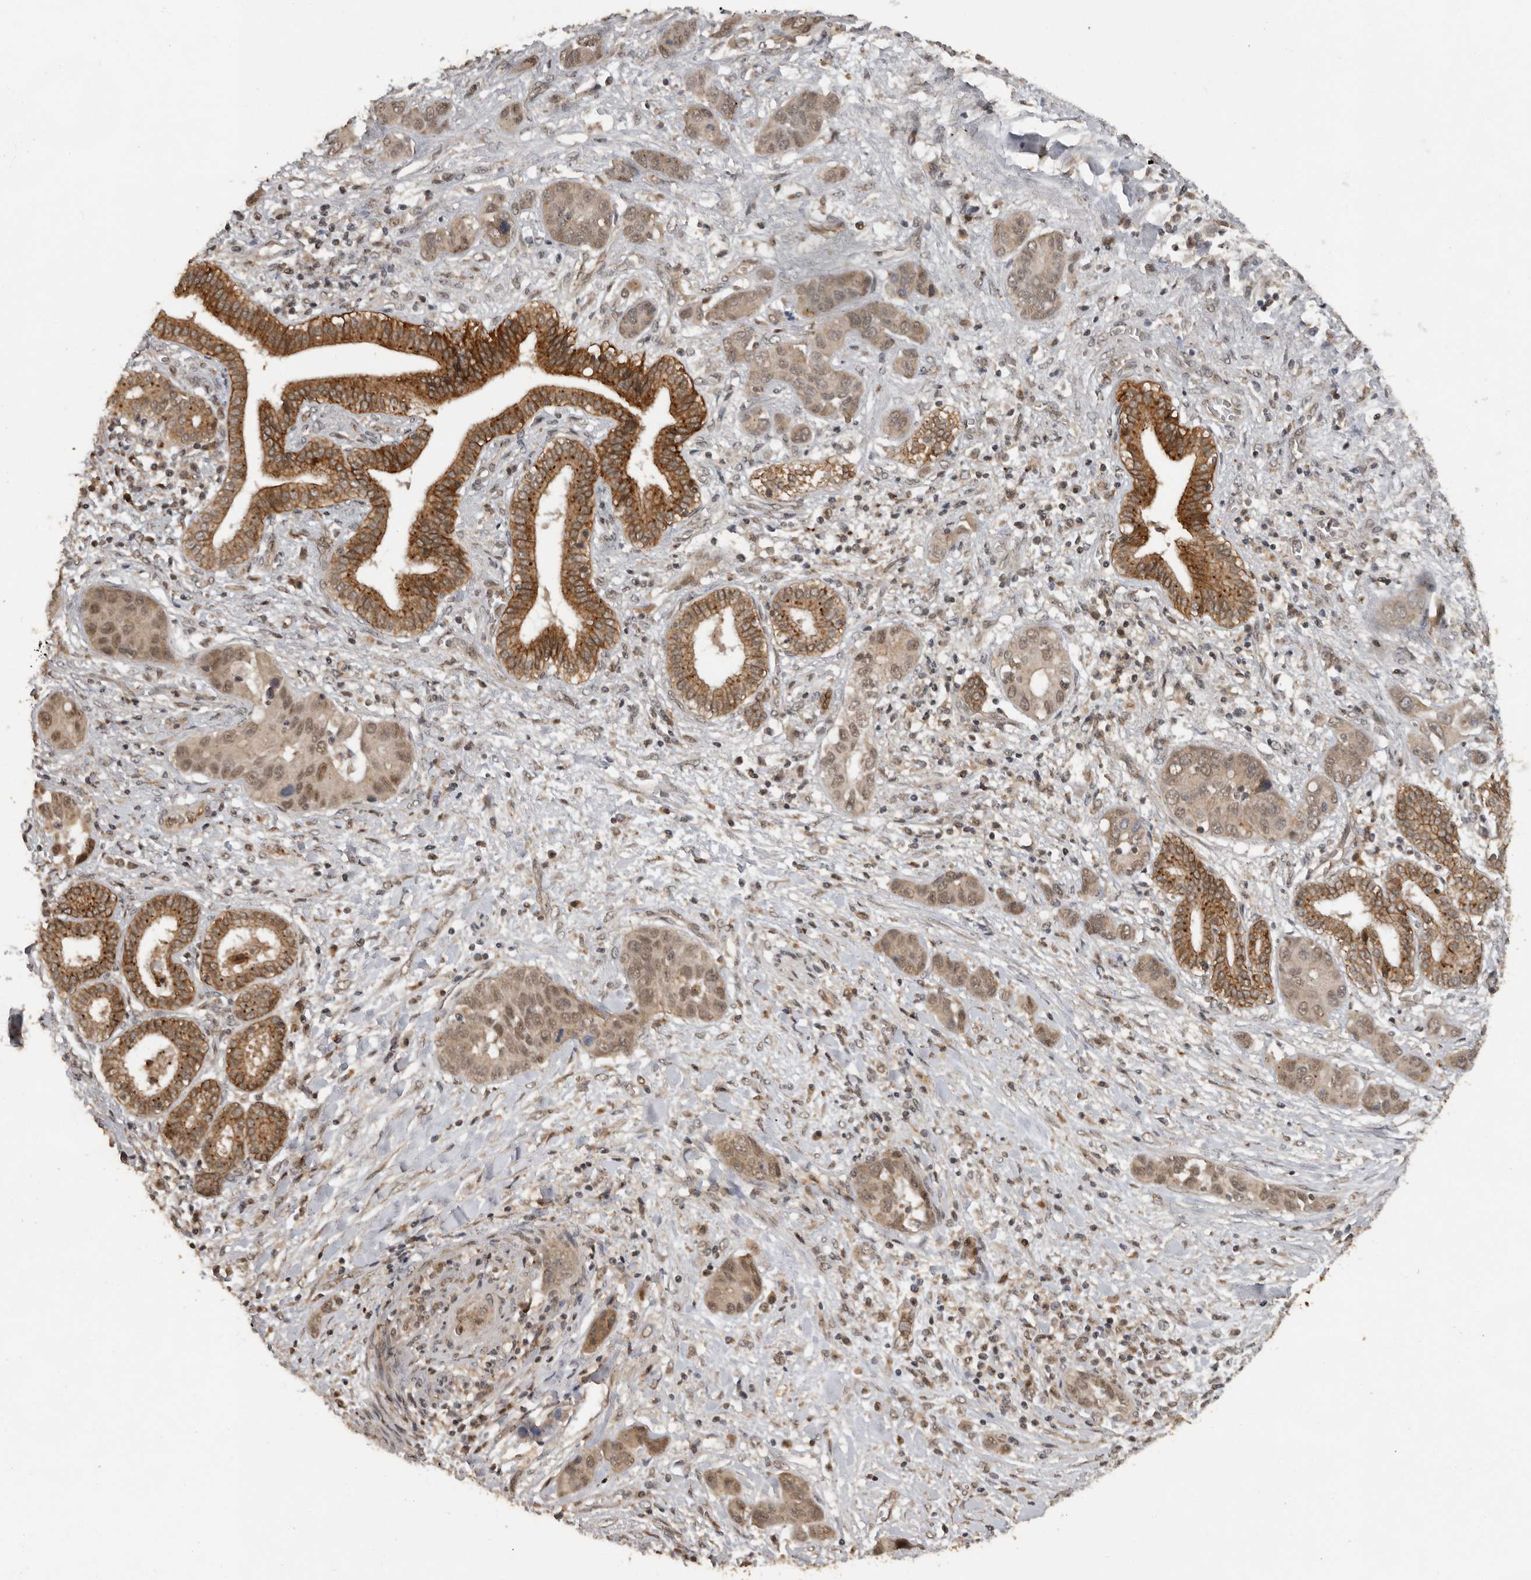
{"staining": {"intensity": "moderate", "quantity": ">75%", "location": "cytoplasmic/membranous,nuclear"}, "tissue": "liver cancer", "cell_type": "Tumor cells", "image_type": "cancer", "snomed": [{"axis": "morphology", "description": "Cholangiocarcinoma"}, {"axis": "topography", "description": "Liver"}], "caption": "IHC histopathology image of neoplastic tissue: human liver cancer (cholangiocarcinoma) stained using immunohistochemistry reveals medium levels of moderate protein expression localized specifically in the cytoplasmic/membranous and nuclear of tumor cells, appearing as a cytoplasmic/membranous and nuclear brown color.", "gene": "CEP350", "patient": {"sex": "female", "age": 52}}